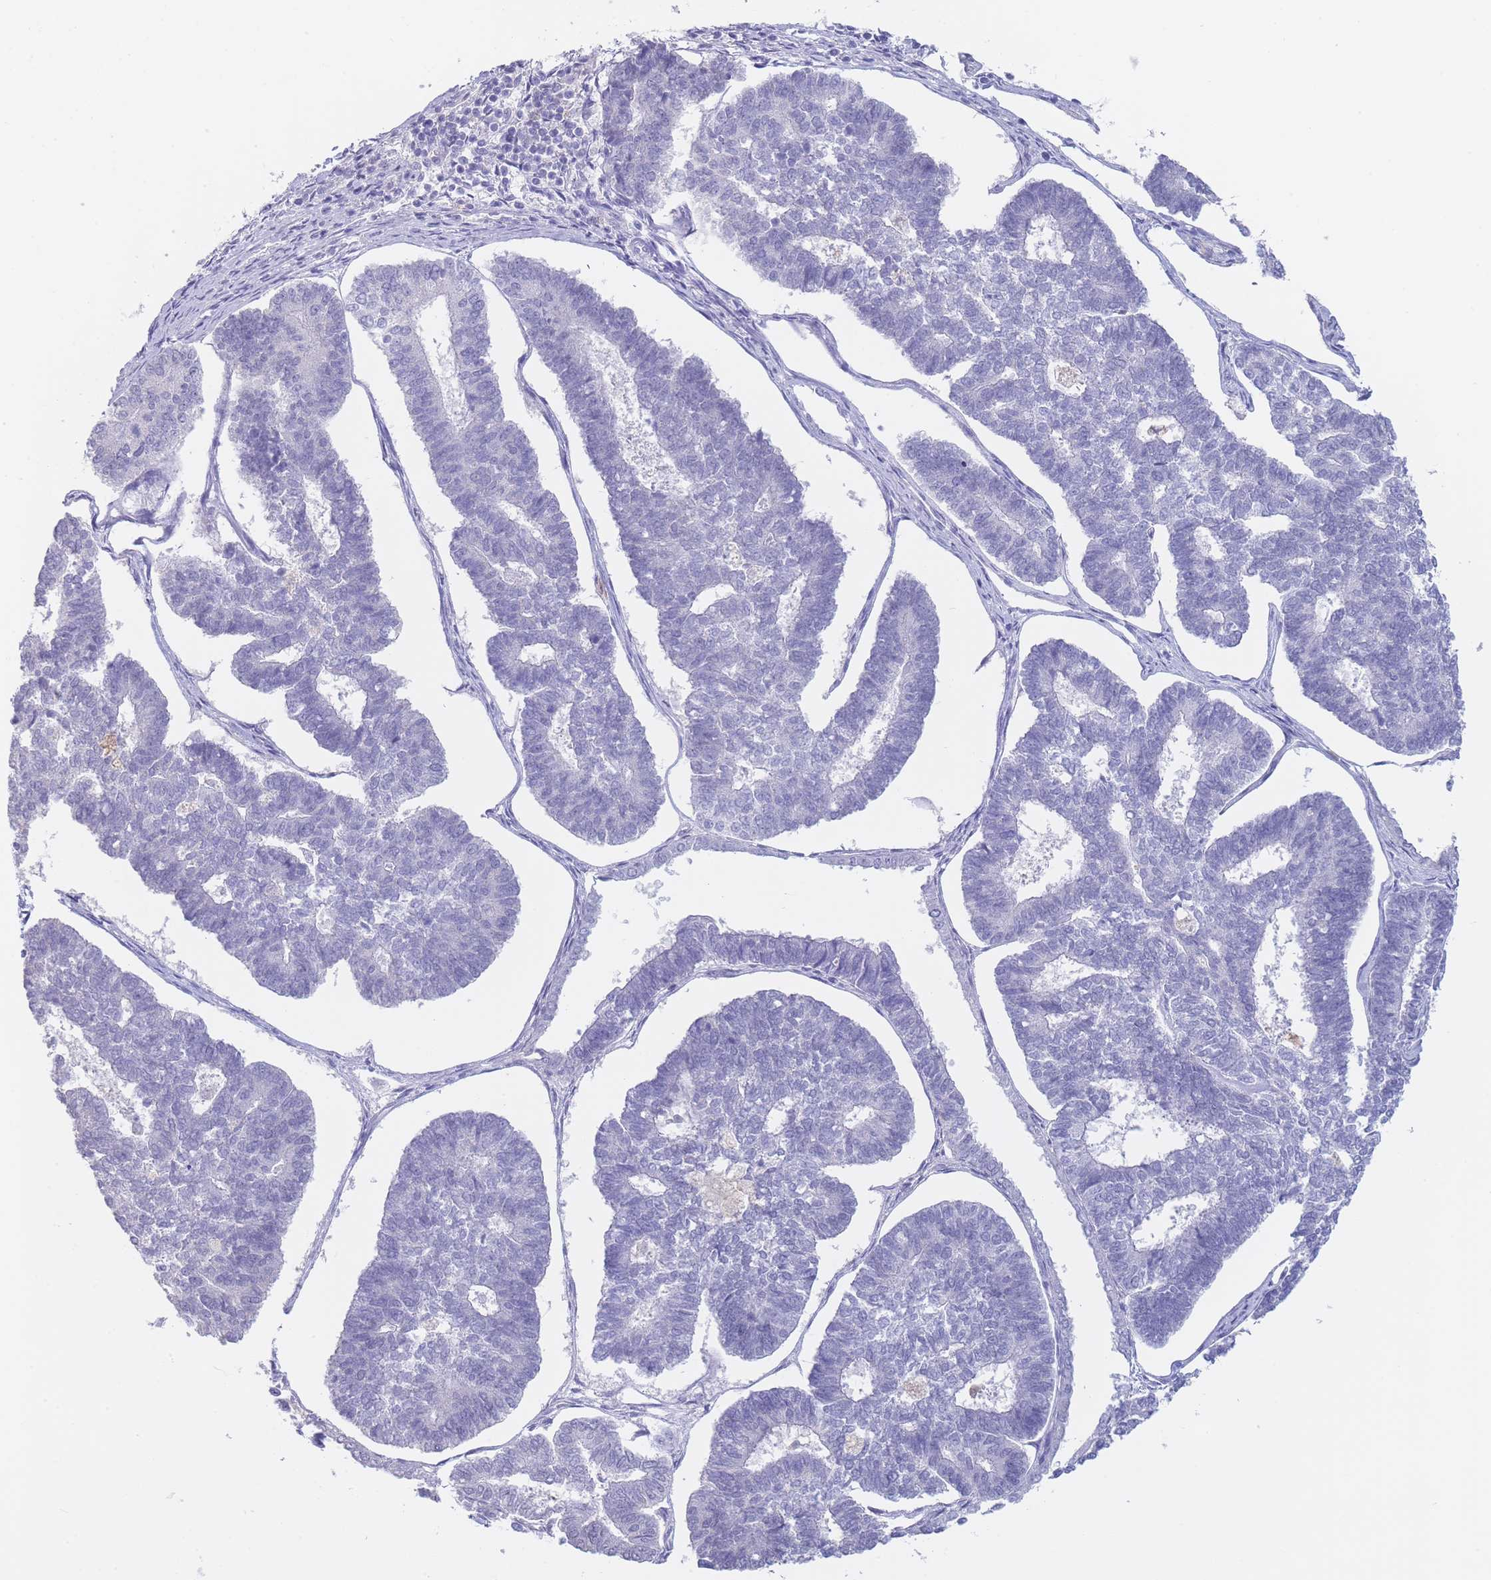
{"staining": {"intensity": "negative", "quantity": "none", "location": "none"}, "tissue": "endometrial cancer", "cell_type": "Tumor cells", "image_type": "cancer", "snomed": [{"axis": "morphology", "description": "Adenocarcinoma, NOS"}, {"axis": "topography", "description": "Endometrium"}], "caption": "An image of human endometrial cancer is negative for staining in tumor cells.", "gene": "CD37", "patient": {"sex": "female", "age": 70}}